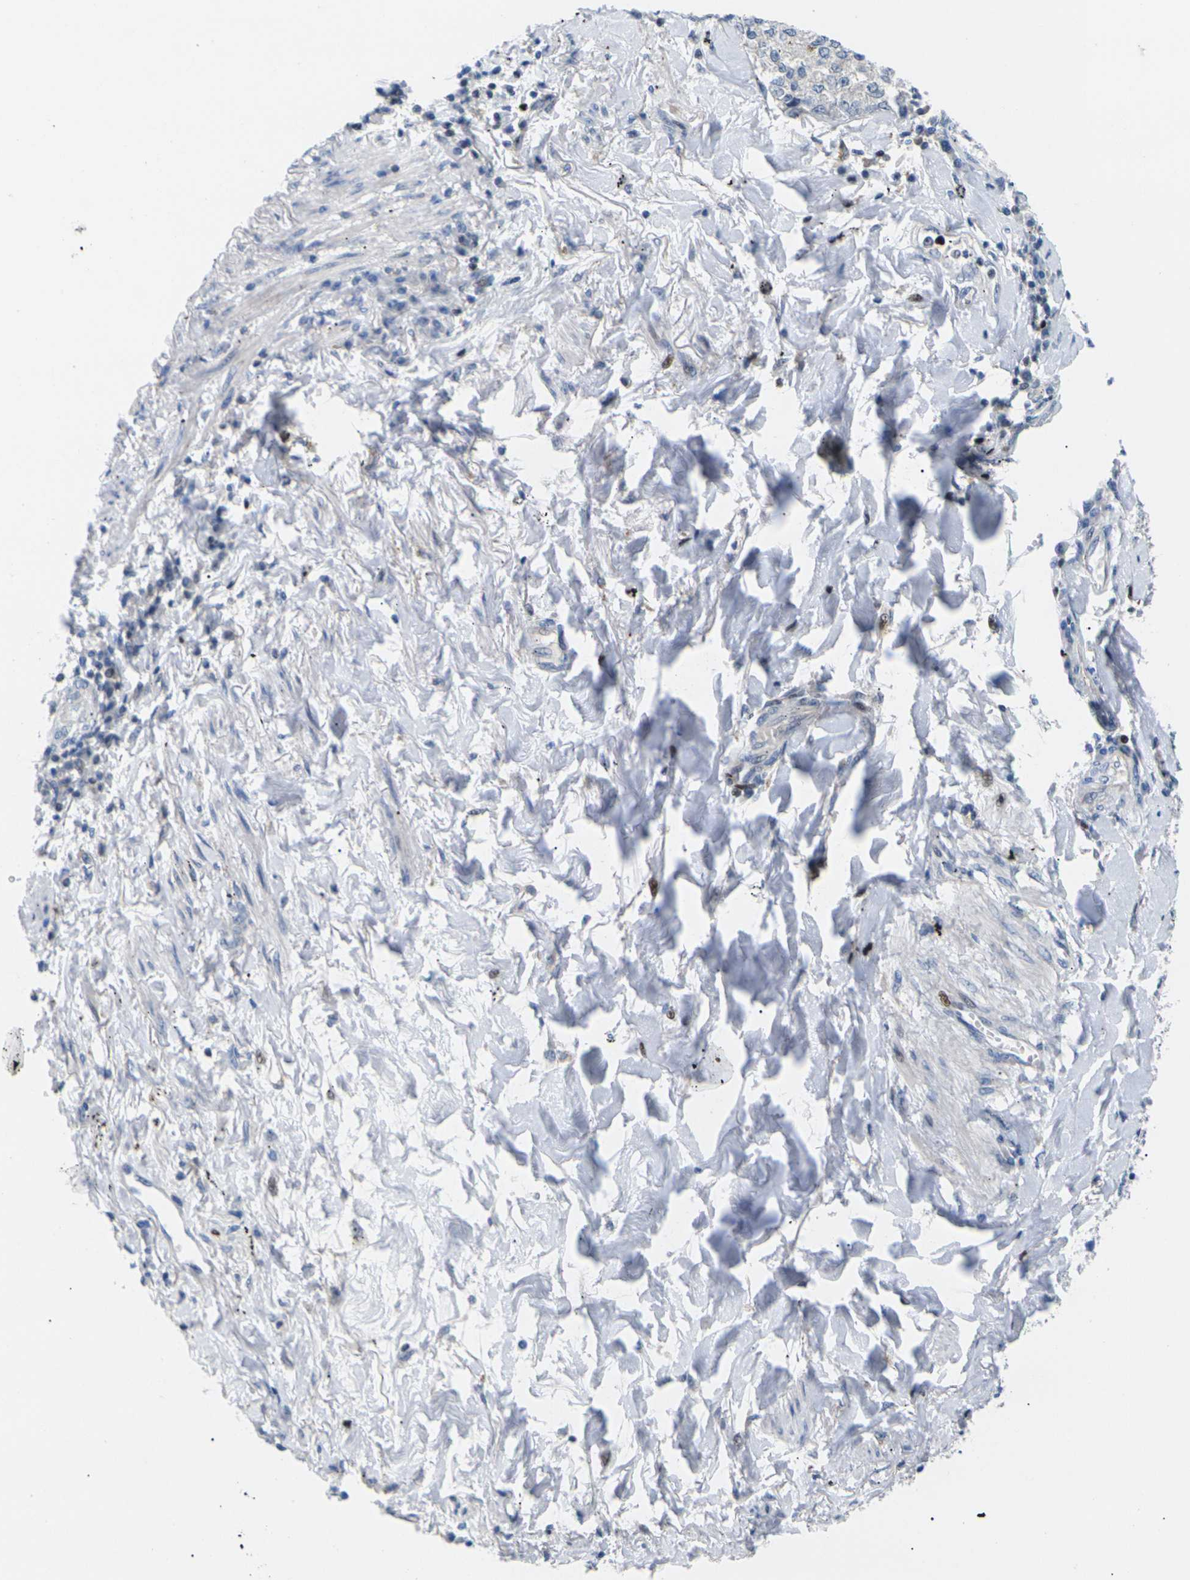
{"staining": {"intensity": "negative", "quantity": "none", "location": "none"}, "tissue": "lung cancer", "cell_type": "Tumor cells", "image_type": "cancer", "snomed": [{"axis": "morphology", "description": "Adenocarcinoma, NOS"}, {"axis": "topography", "description": "Lung"}], "caption": "Tumor cells show no significant protein staining in lung cancer (adenocarcinoma). (DAB IHC with hematoxylin counter stain).", "gene": "RPS6KA3", "patient": {"sex": "male", "age": 49}}